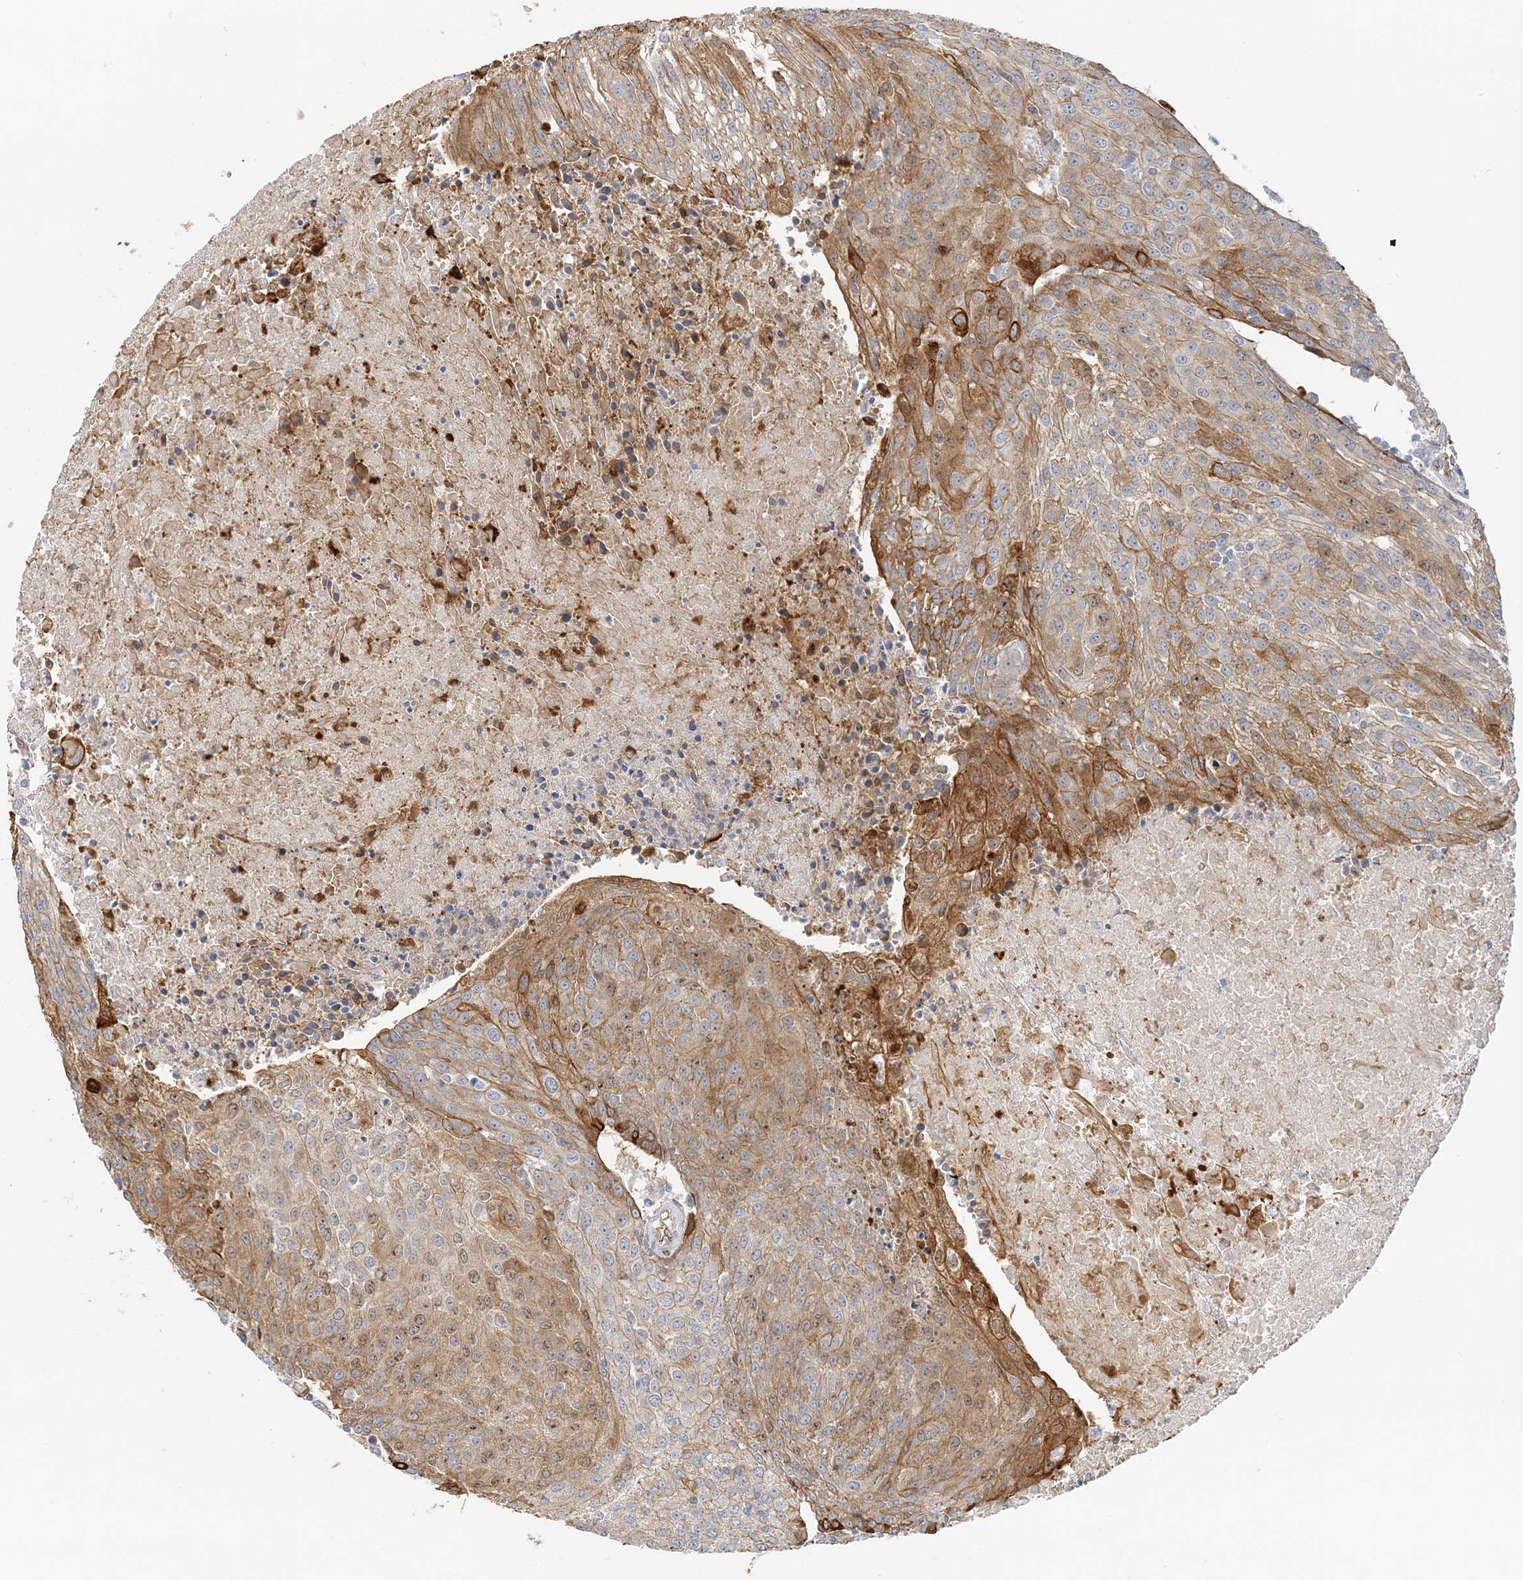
{"staining": {"intensity": "moderate", "quantity": ">75%", "location": "cytoplasmic/membranous"}, "tissue": "urothelial cancer", "cell_type": "Tumor cells", "image_type": "cancer", "snomed": [{"axis": "morphology", "description": "Urothelial carcinoma, High grade"}, {"axis": "topography", "description": "Urinary bladder"}], "caption": "DAB (3,3'-diaminobenzidine) immunohistochemical staining of human urothelial carcinoma (high-grade) displays moderate cytoplasmic/membranous protein positivity in about >75% of tumor cells.", "gene": "DNAH1", "patient": {"sex": "female", "age": 85}}